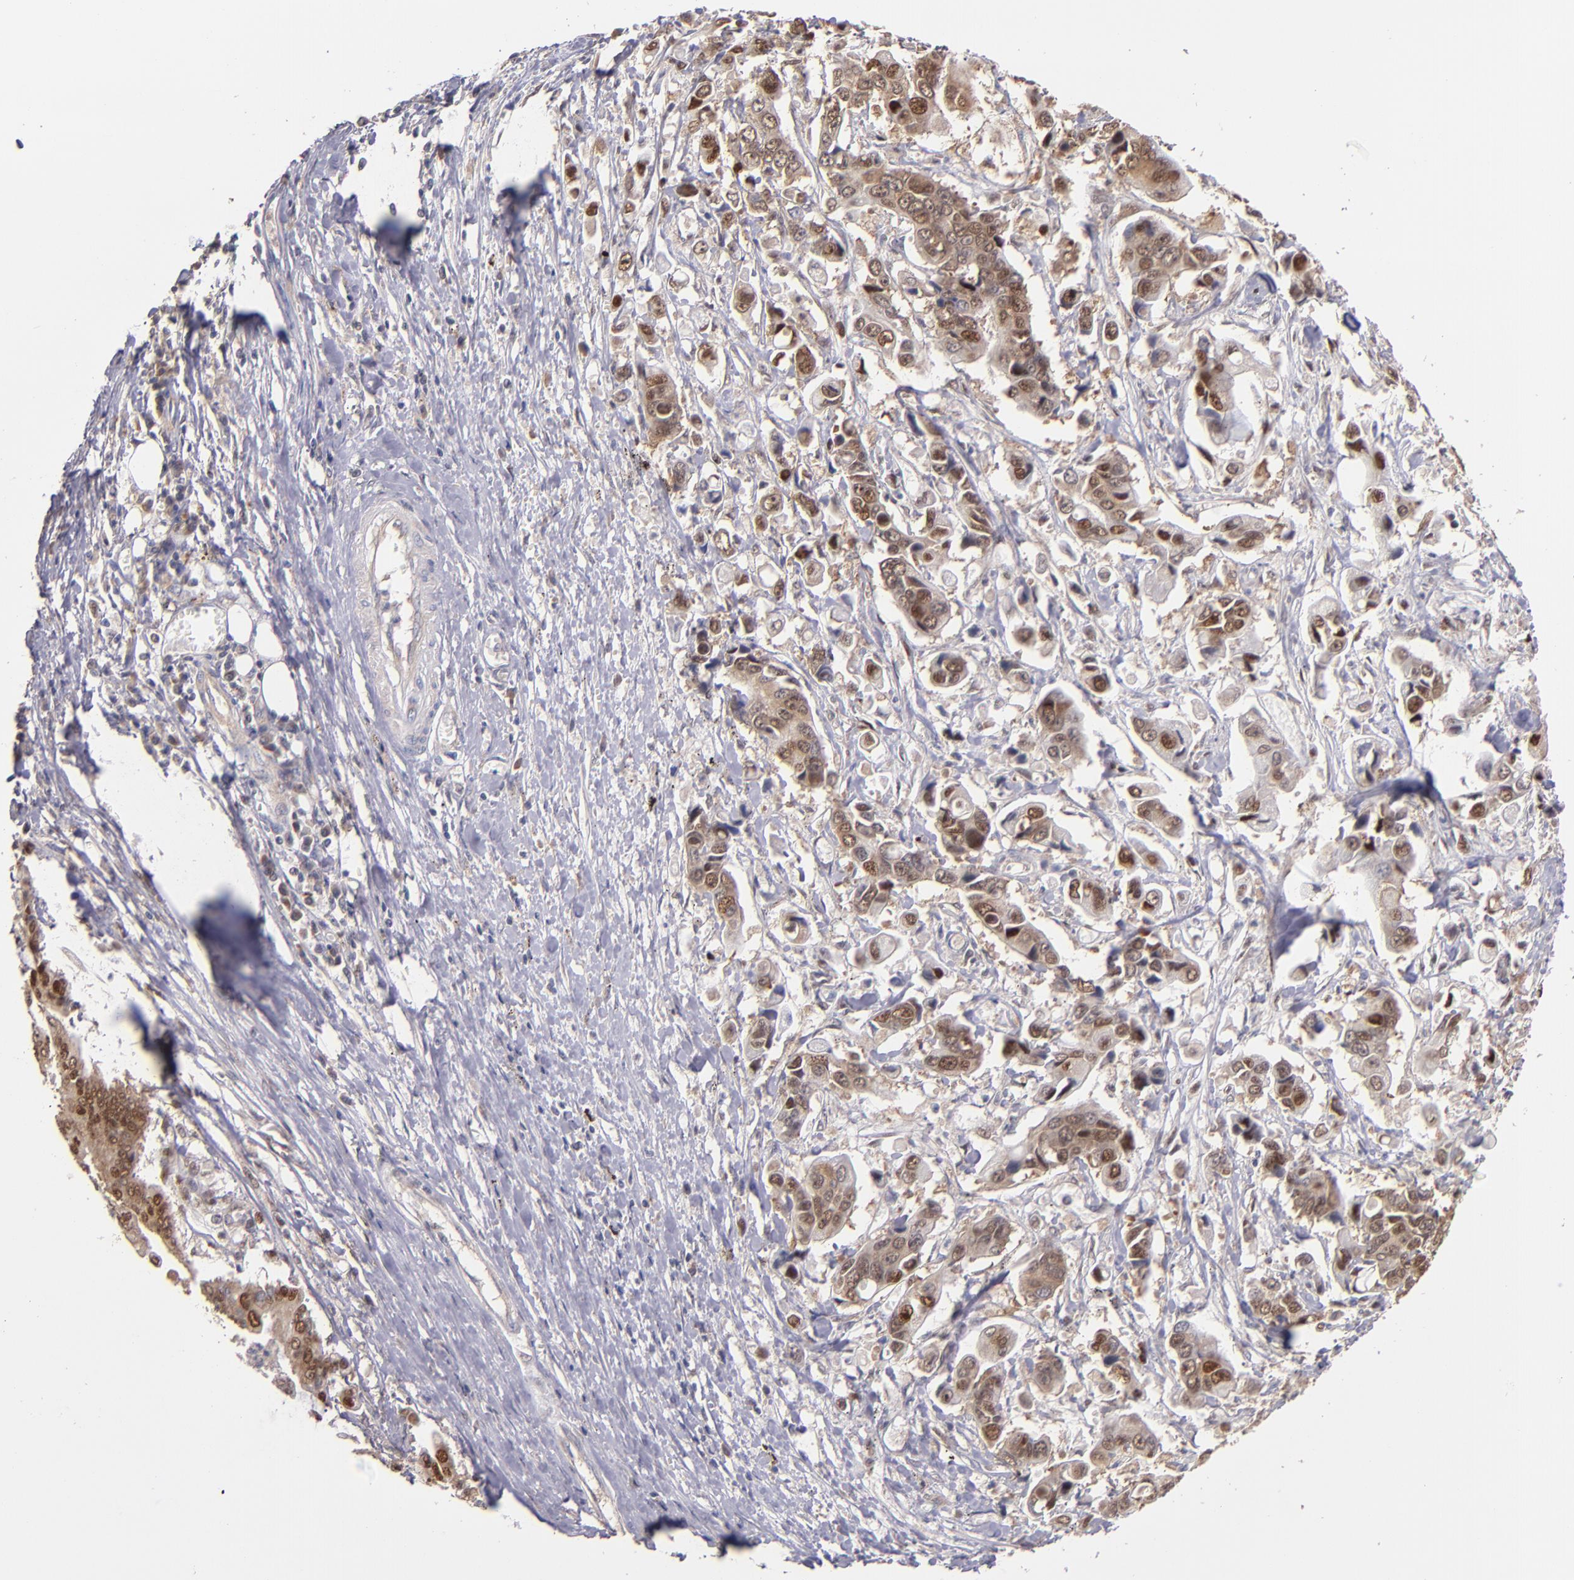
{"staining": {"intensity": "moderate", "quantity": "25%-75%", "location": "cytoplasmic/membranous,nuclear"}, "tissue": "stomach cancer", "cell_type": "Tumor cells", "image_type": "cancer", "snomed": [{"axis": "morphology", "description": "Adenocarcinoma, NOS"}, {"axis": "topography", "description": "Stomach, upper"}], "caption": "Immunohistochemical staining of stomach cancer exhibits medium levels of moderate cytoplasmic/membranous and nuclear positivity in approximately 25%-75% of tumor cells.", "gene": "UPF3B", "patient": {"sex": "male", "age": 80}}